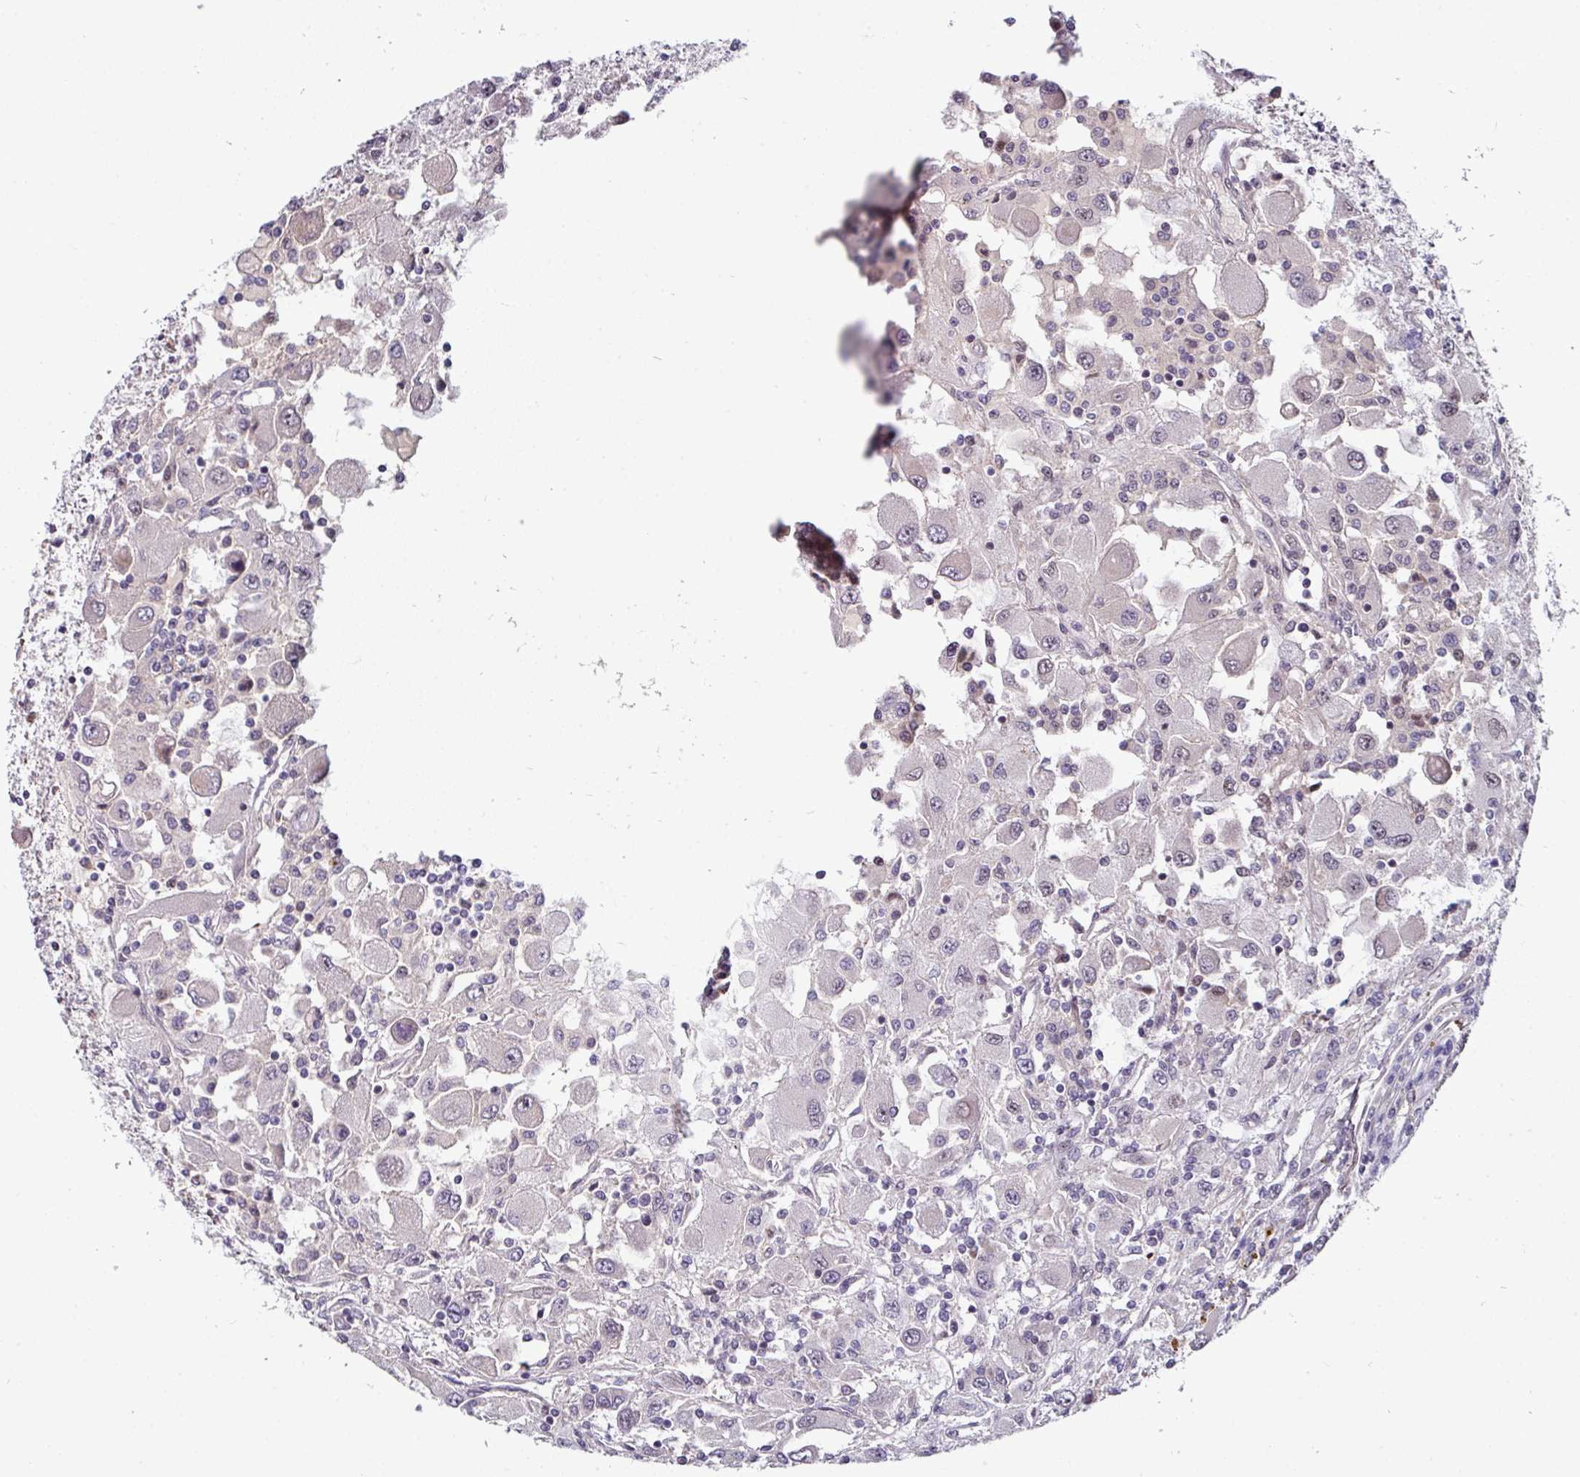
{"staining": {"intensity": "negative", "quantity": "none", "location": "none"}, "tissue": "renal cancer", "cell_type": "Tumor cells", "image_type": "cancer", "snomed": [{"axis": "morphology", "description": "Adenocarcinoma, NOS"}, {"axis": "topography", "description": "Kidney"}], "caption": "DAB immunohistochemical staining of renal cancer displays no significant expression in tumor cells.", "gene": "SWSAP1", "patient": {"sex": "female", "age": 67}}